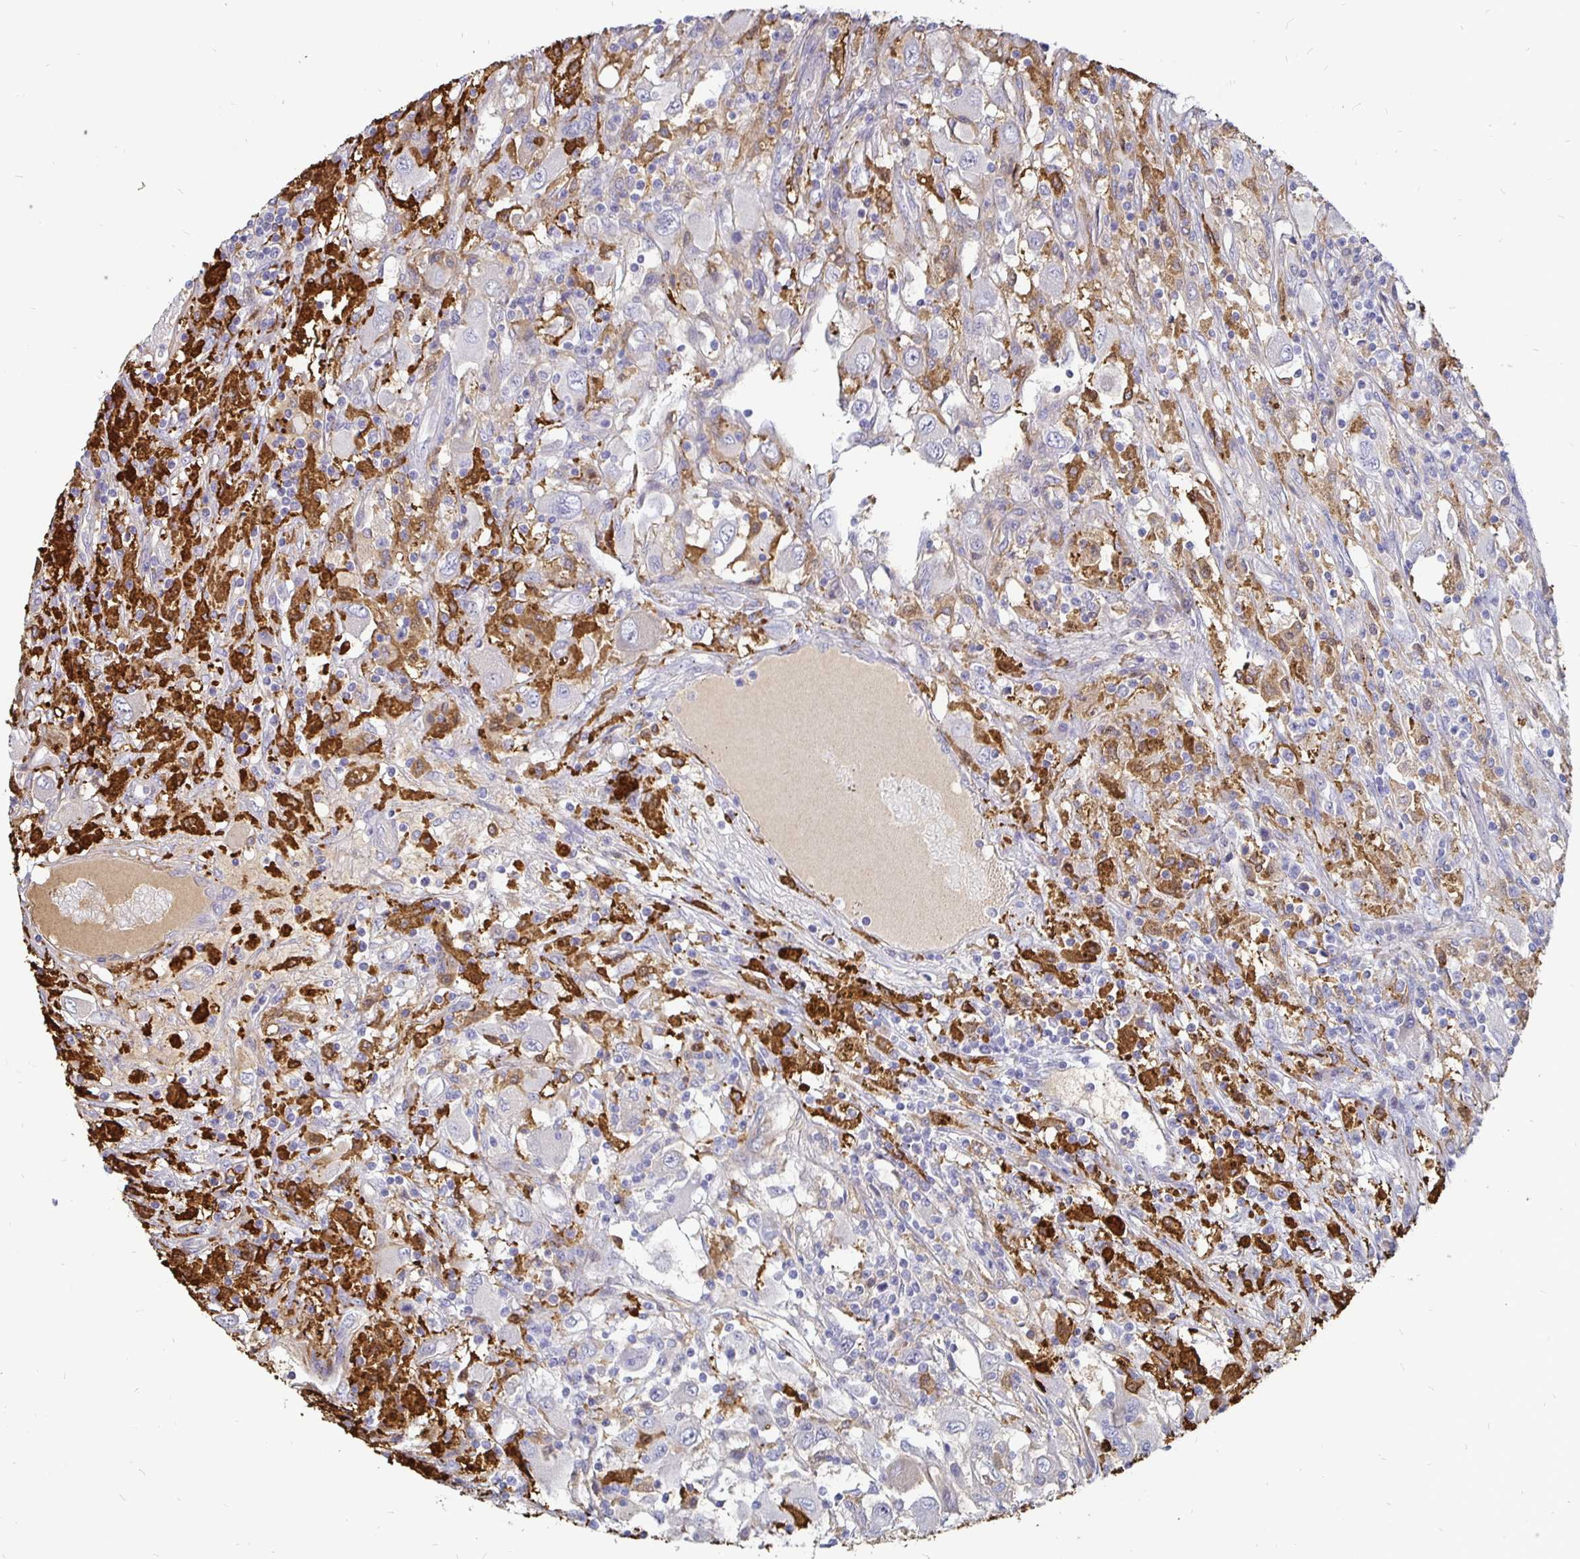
{"staining": {"intensity": "negative", "quantity": "none", "location": "none"}, "tissue": "renal cancer", "cell_type": "Tumor cells", "image_type": "cancer", "snomed": [{"axis": "morphology", "description": "Adenocarcinoma, NOS"}, {"axis": "topography", "description": "Kidney"}], "caption": "Protein analysis of renal adenocarcinoma demonstrates no significant positivity in tumor cells. The staining is performed using DAB (3,3'-diaminobenzidine) brown chromogen with nuclei counter-stained in using hematoxylin.", "gene": "CCDC85A", "patient": {"sex": "female", "age": 67}}